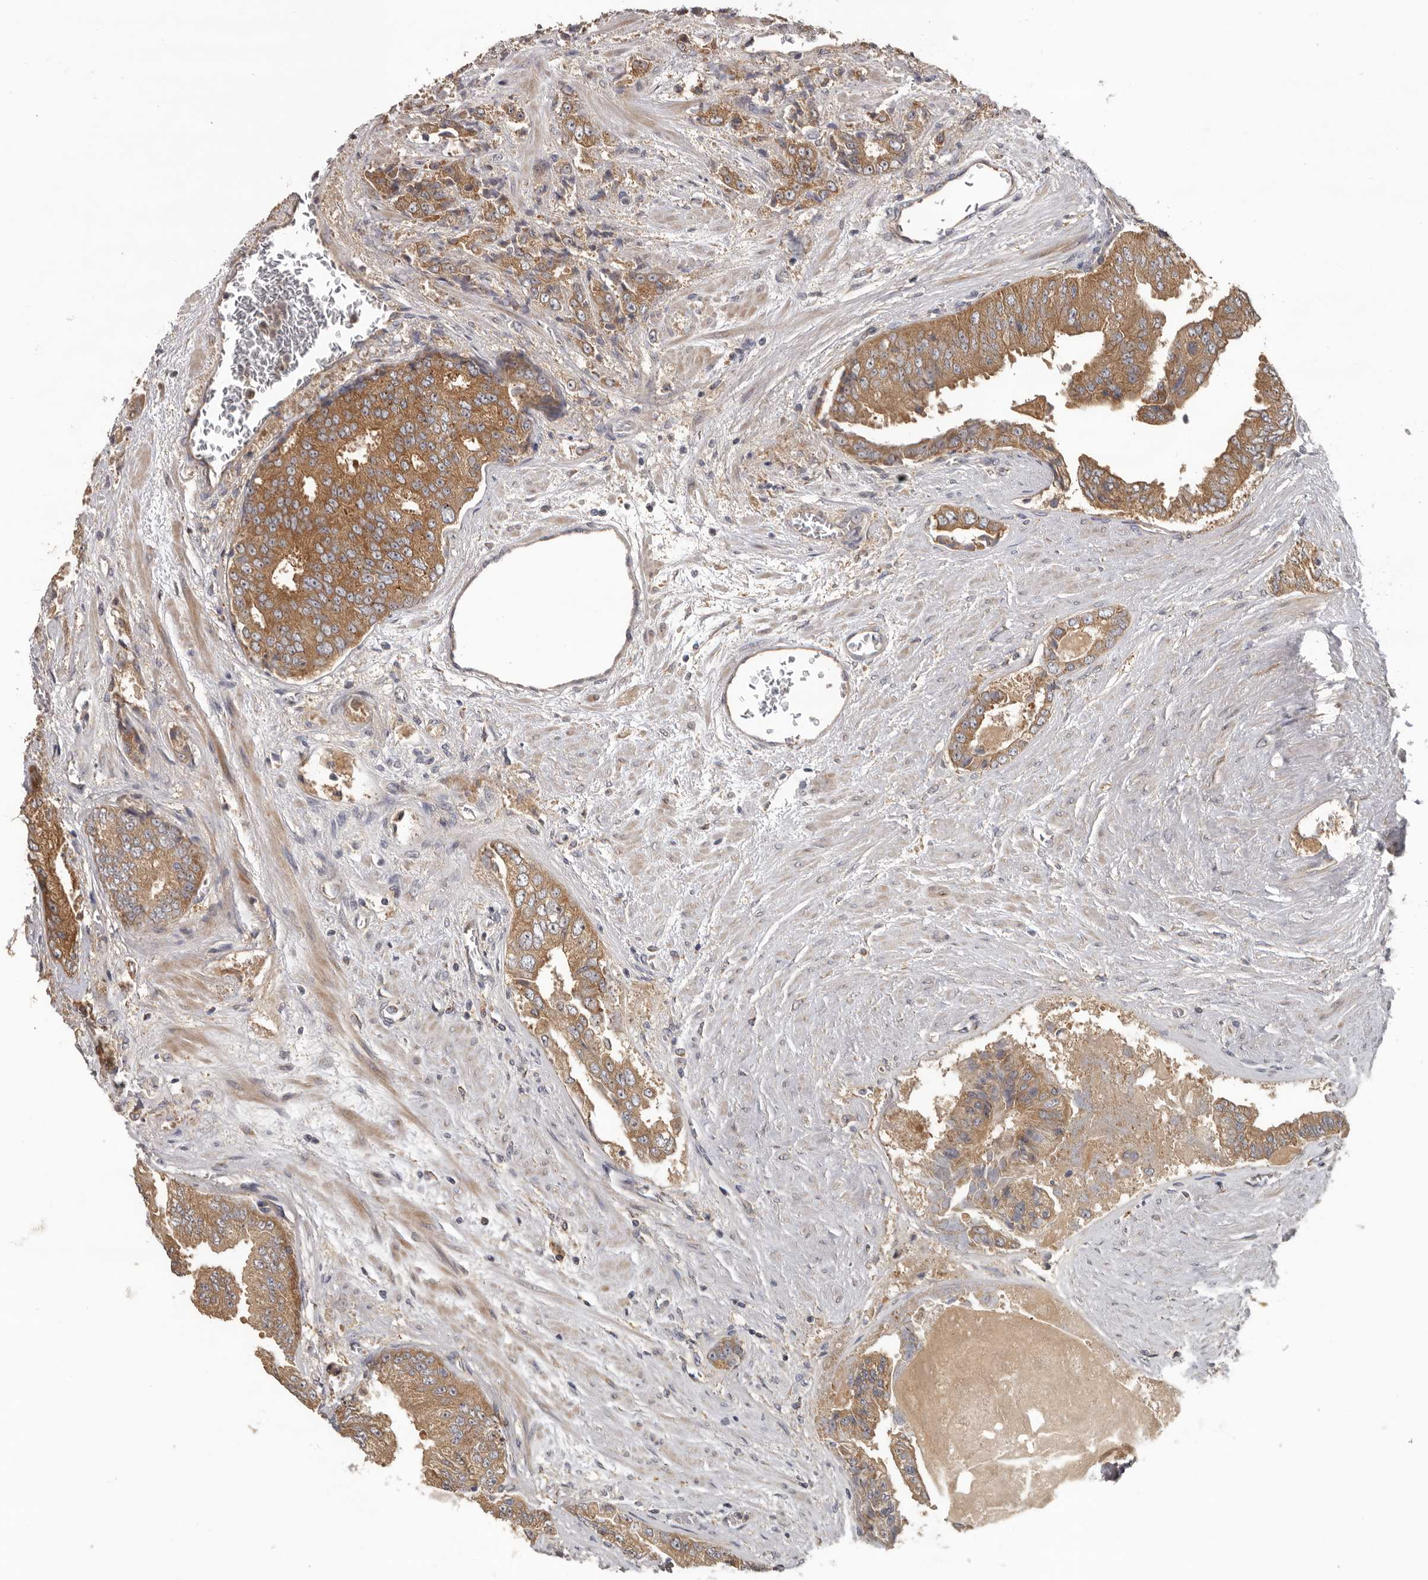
{"staining": {"intensity": "moderate", "quantity": ">75%", "location": "cytoplasmic/membranous"}, "tissue": "prostate cancer", "cell_type": "Tumor cells", "image_type": "cancer", "snomed": [{"axis": "morphology", "description": "Adenocarcinoma, High grade"}, {"axis": "topography", "description": "Prostate"}], "caption": "A micrograph of prostate adenocarcinoma (high-grade) stained for a protein shows moderate cytoplasmic/membranous brown staining in tumor cells.", "gene": "HINT3", "patient": {"sex": "male", "age": 58}}